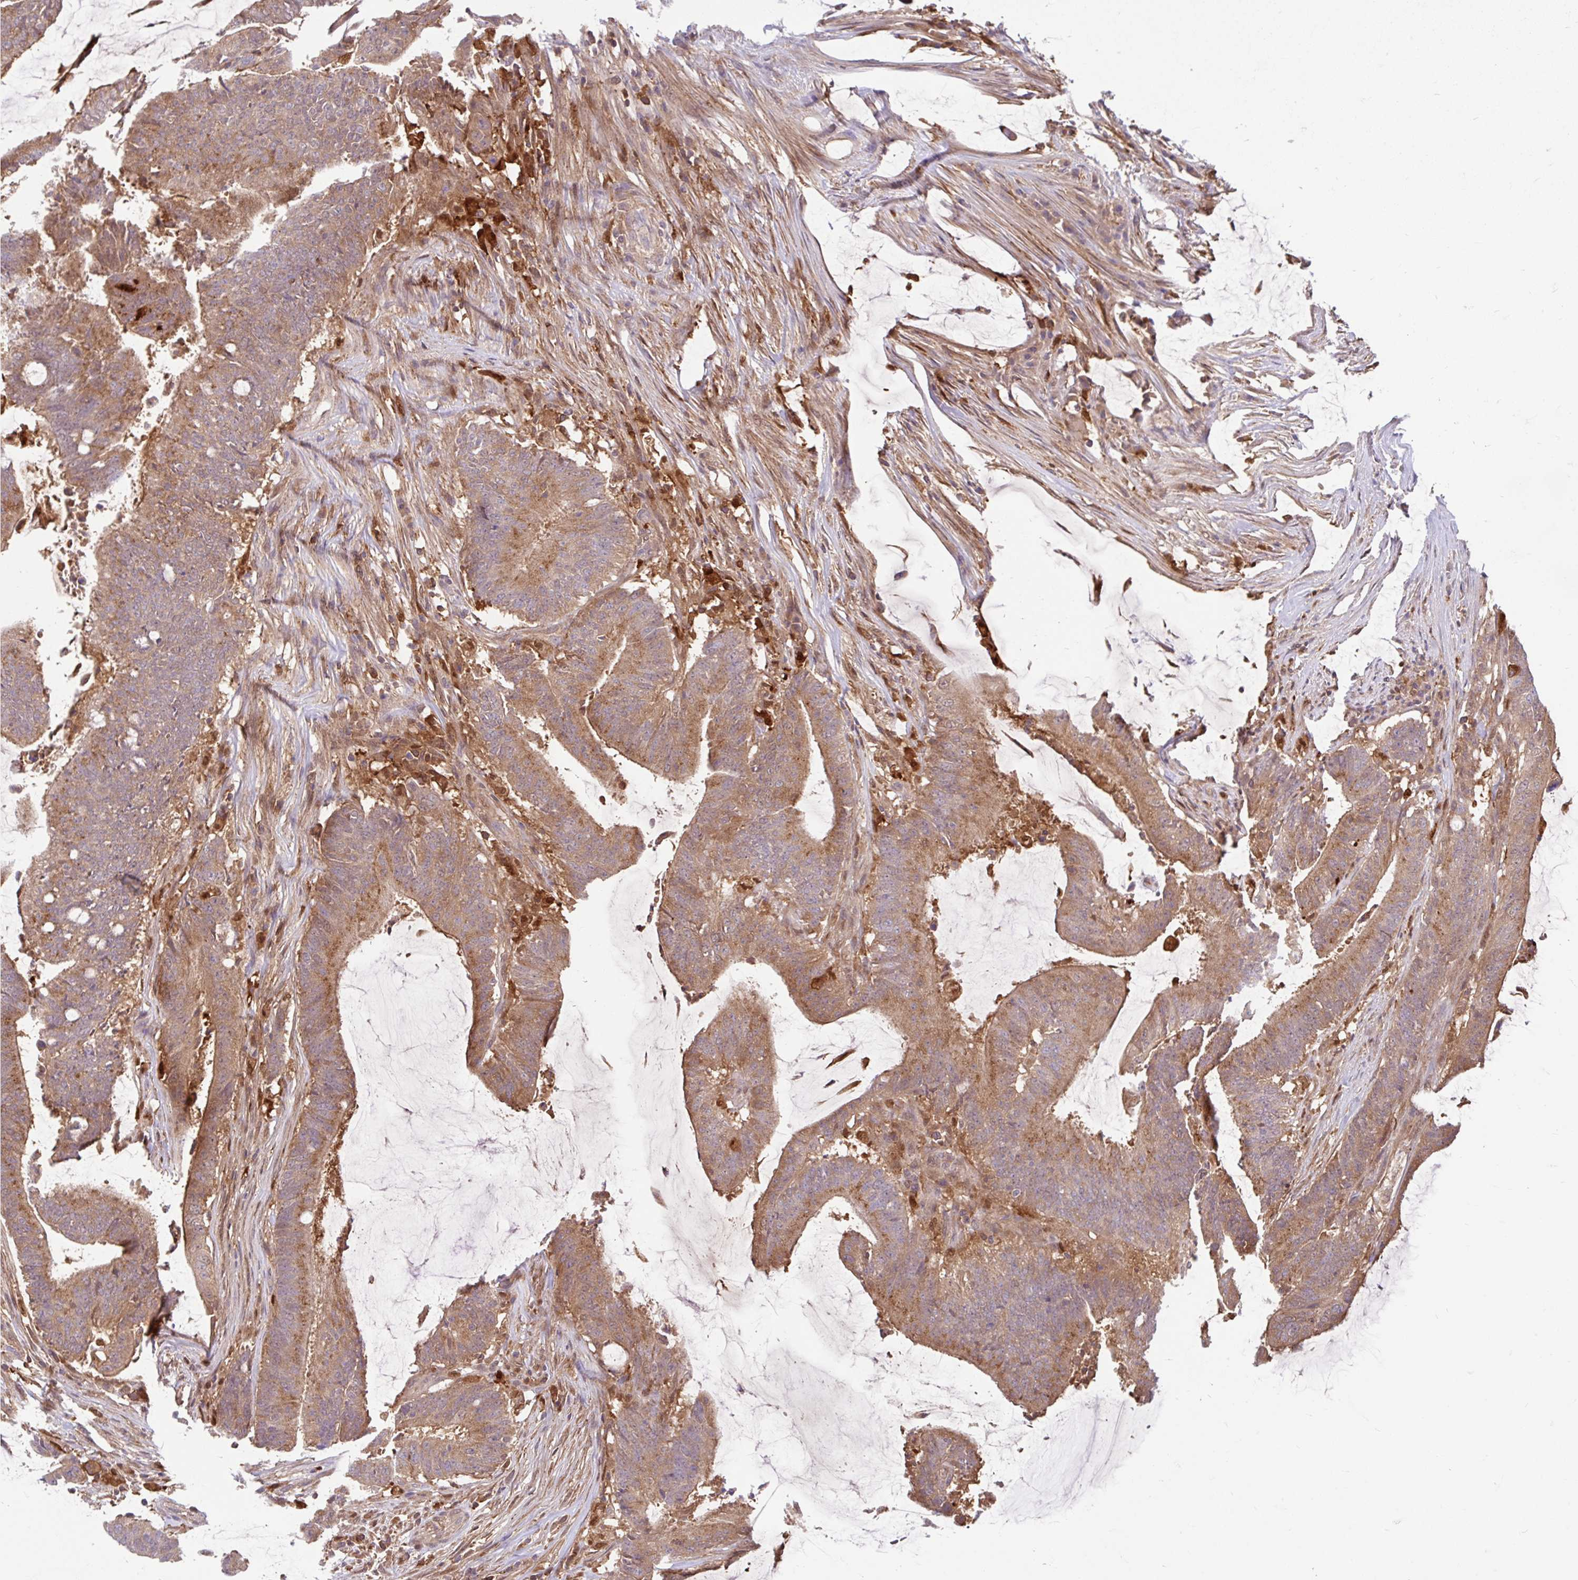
{"staining": {"intensity": "moderate", "quantity": ">75%", "location": "cytoplasmic/membranous"}, "tissue": "colorectal cancer", "cell_type": "Tumor cells", "image_type": "cancer", "snomed": [{"axis": "morphology", "description": "Adenocarcinoma, NOS"}, {"axis": "topography", "description": "Colon"}], "caption": "DAB (3,3'-diaminobenzidine) immunohistochemical staining of human colorectal cancer (adenocarcinoma) exhibits moderate cytoplasmic/membranous protein positivity in approximately >75% of tumor cells.", "gene": "BLVRA", "patient": {"sex": "female", "age": 43}}